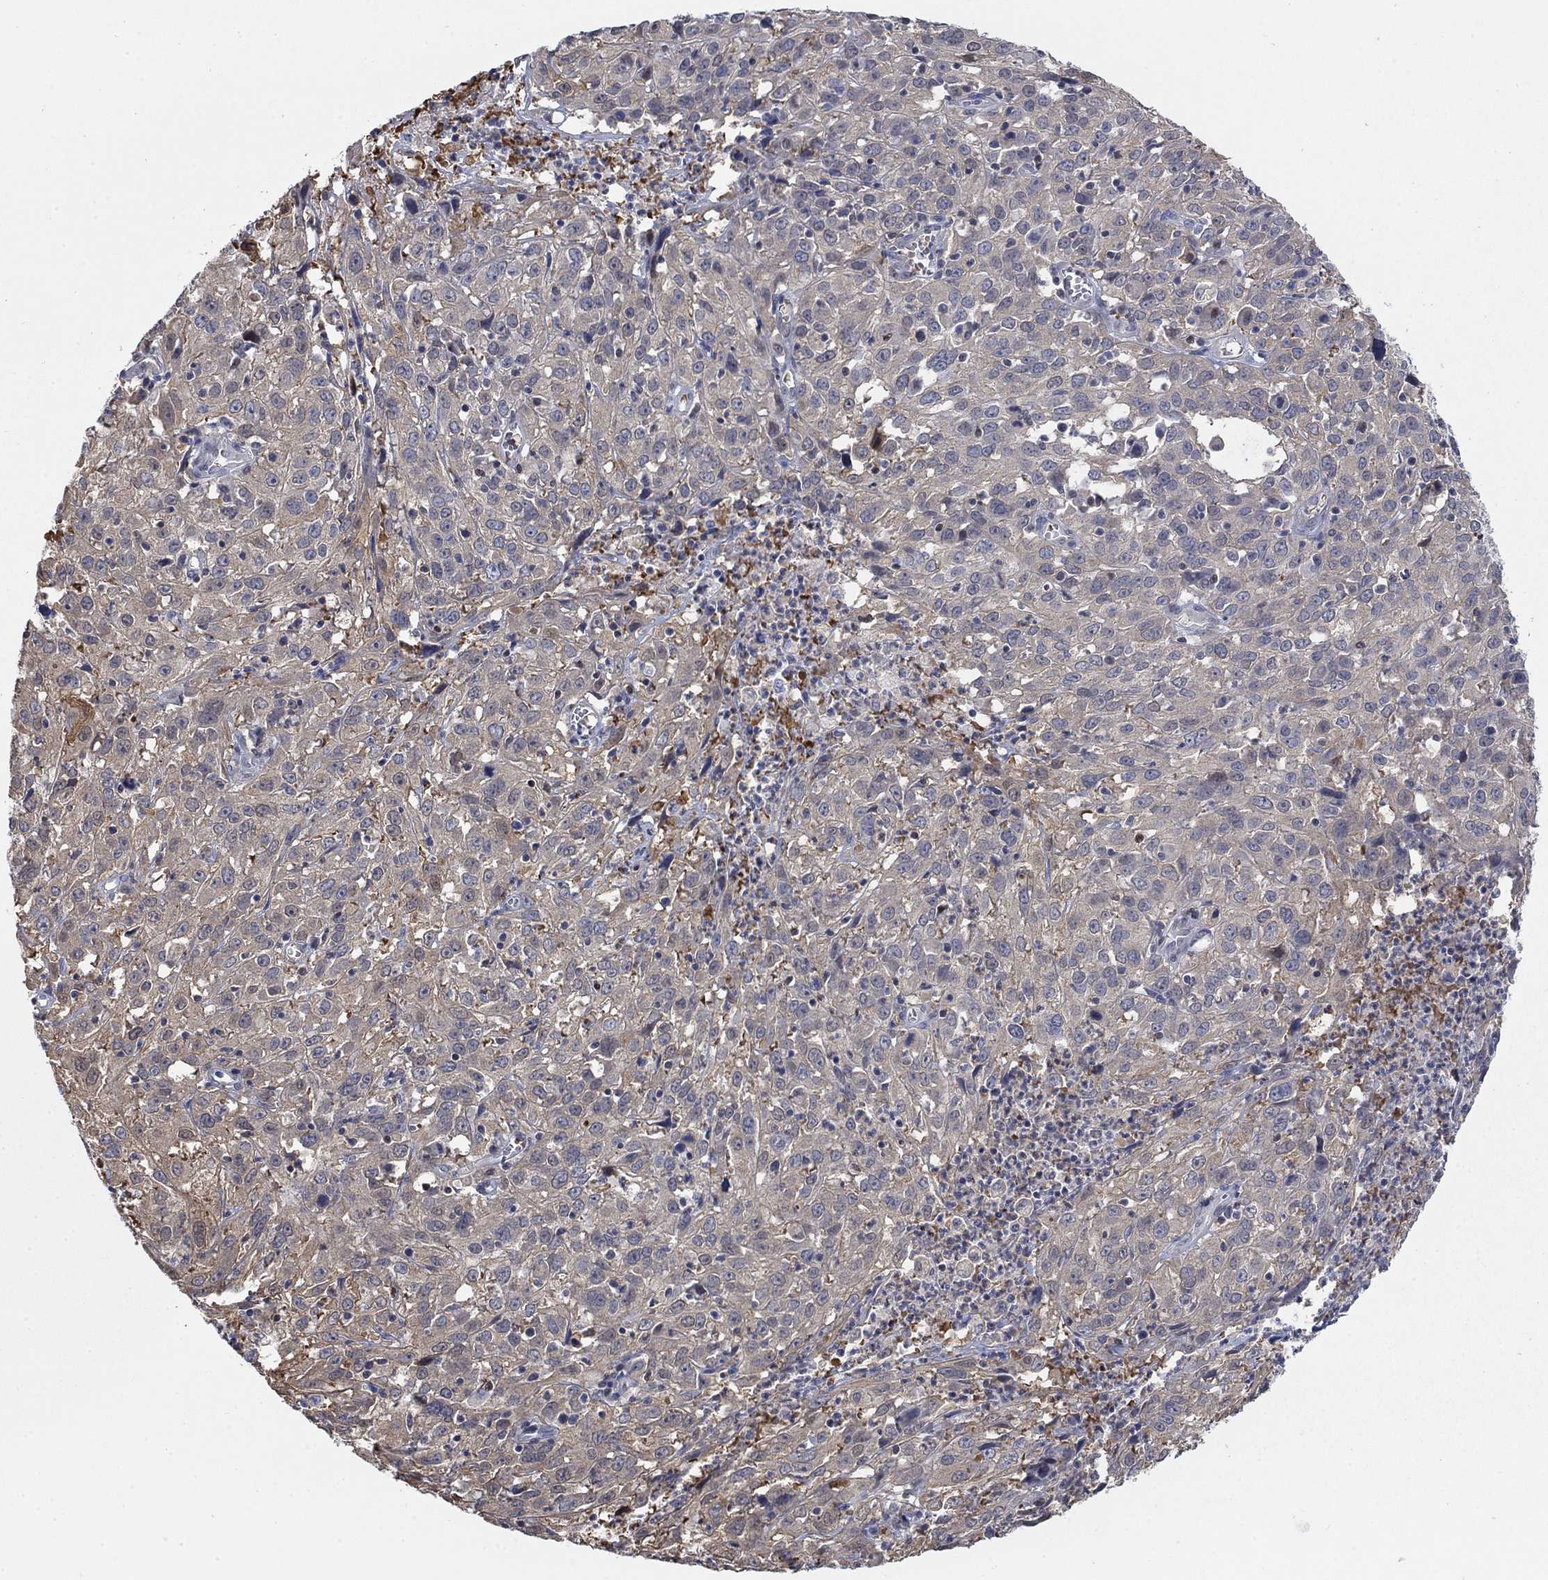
{"staining": {"intensity": "weak", "quantity": "25%-75%", "location": "cytoplasmic/membranous"}, "tissue": "cervical cancer", "cell_type": "Tumor cells", "image_type": "cancer", "snomed": [{"axis": "morphology", "description": "Squamous cell carcinoma, NOS"}, {"axis": "topography", "description": "Cervix"}], "caption": "This histopathology image reveals immunohistochemistry (IHC) staining of human cervical cancer (squamous cell carcinoma), with low weak cytoplasmic/membranous expression in approximately 25%-75% of tumor cells.", "gene": "MYO3A", "patient": {"sex": "female", "age": 32}}